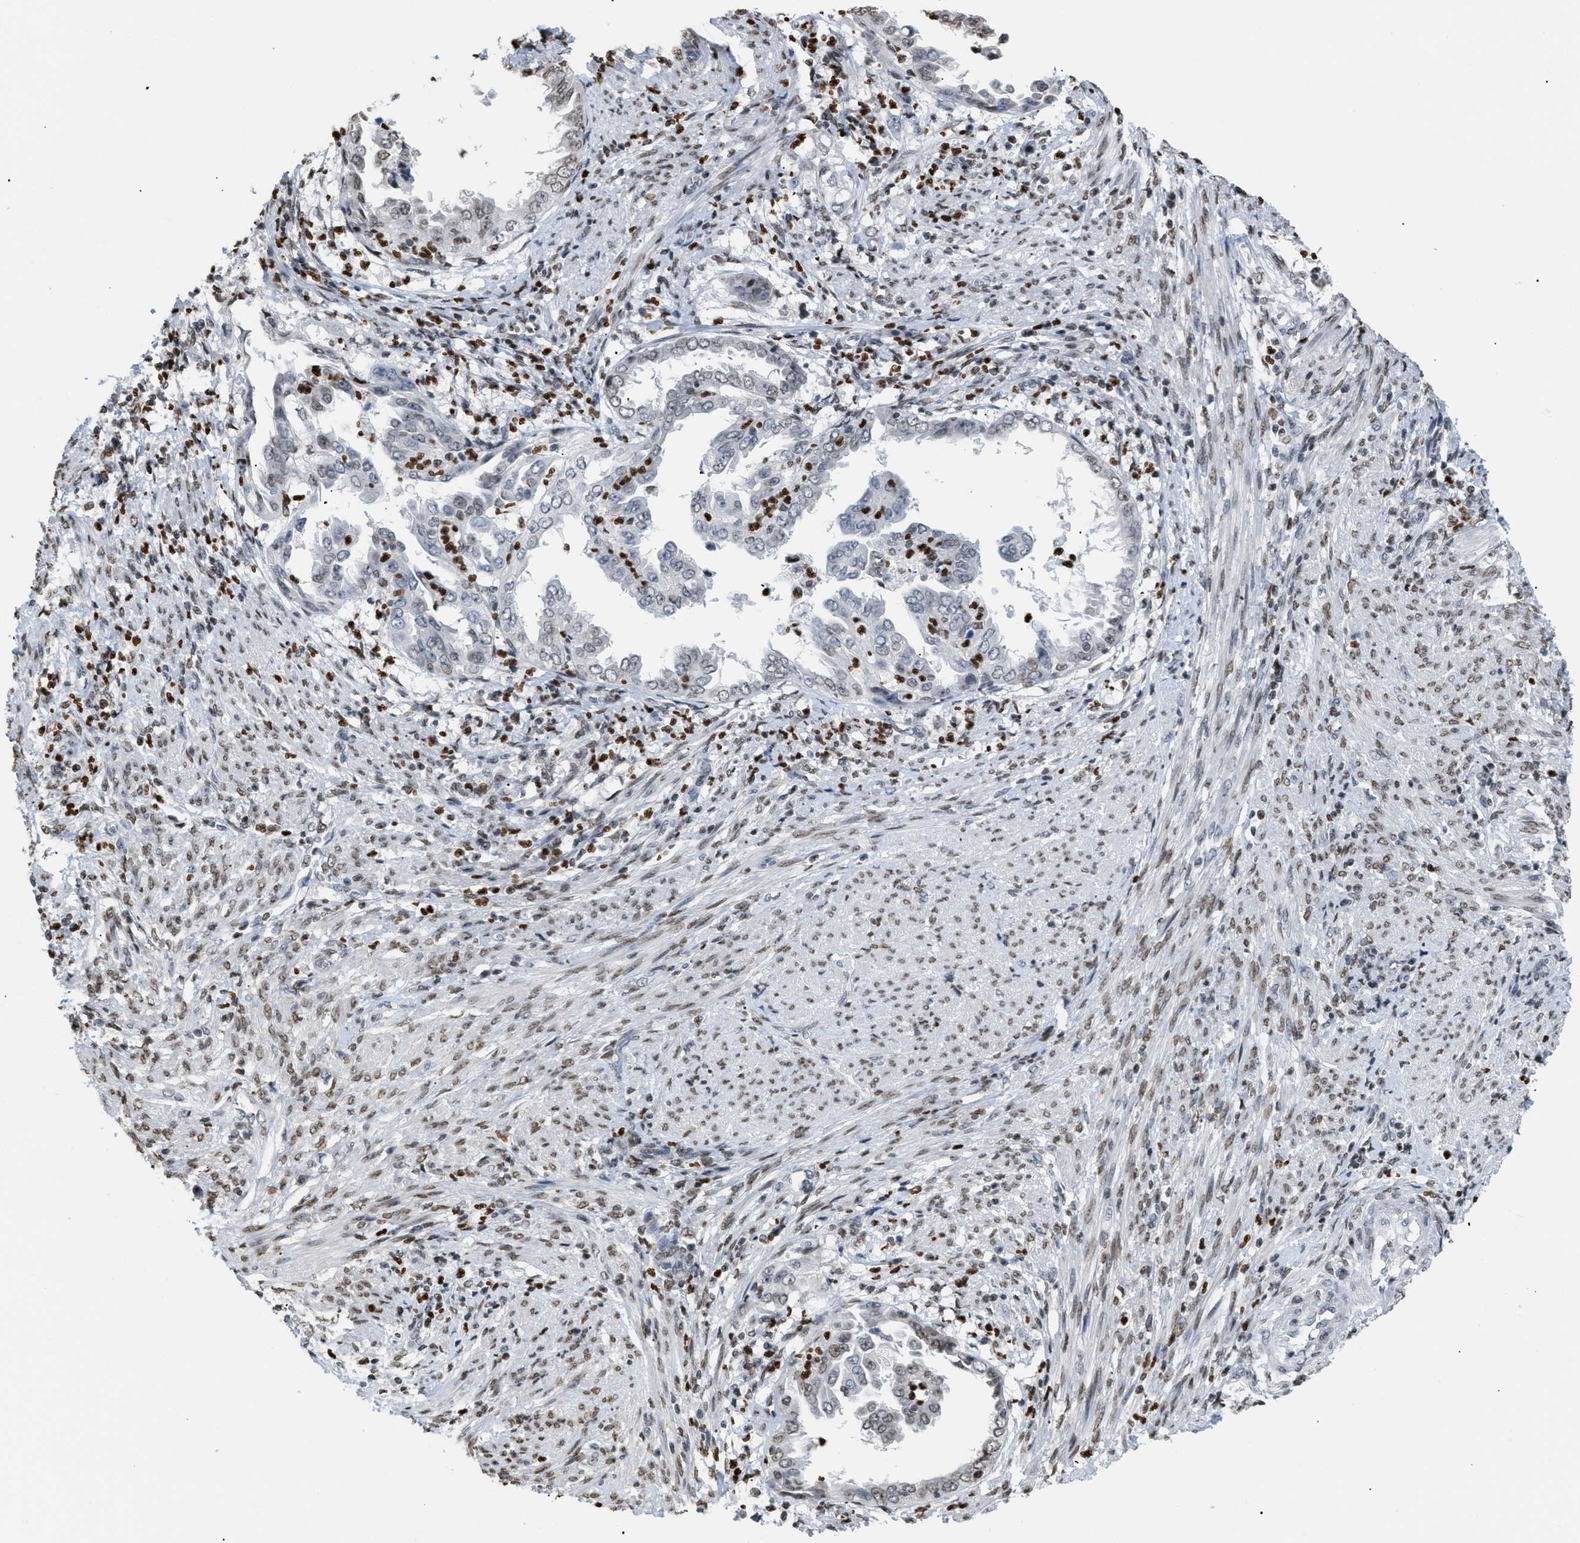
{"staining": {"intensity": "weak", "quantity": "<25%", "location": "nuclear"}, "tissue": "endometrial cancer", "cell_type": "Tumor cells", "image_type": "cancer", "snomed": [{"axis": "morphology", "description": "Adenocarcinoma, NOS"}, {"axis": "topography", "description": "Endometrium"}], "caption": "IHC of endometrial cancer reveals no positivity in tumor cells. Nuclei are stained in blue.", "gene": "HMGN2", "patient": {"sex": "female", "age": 85}}